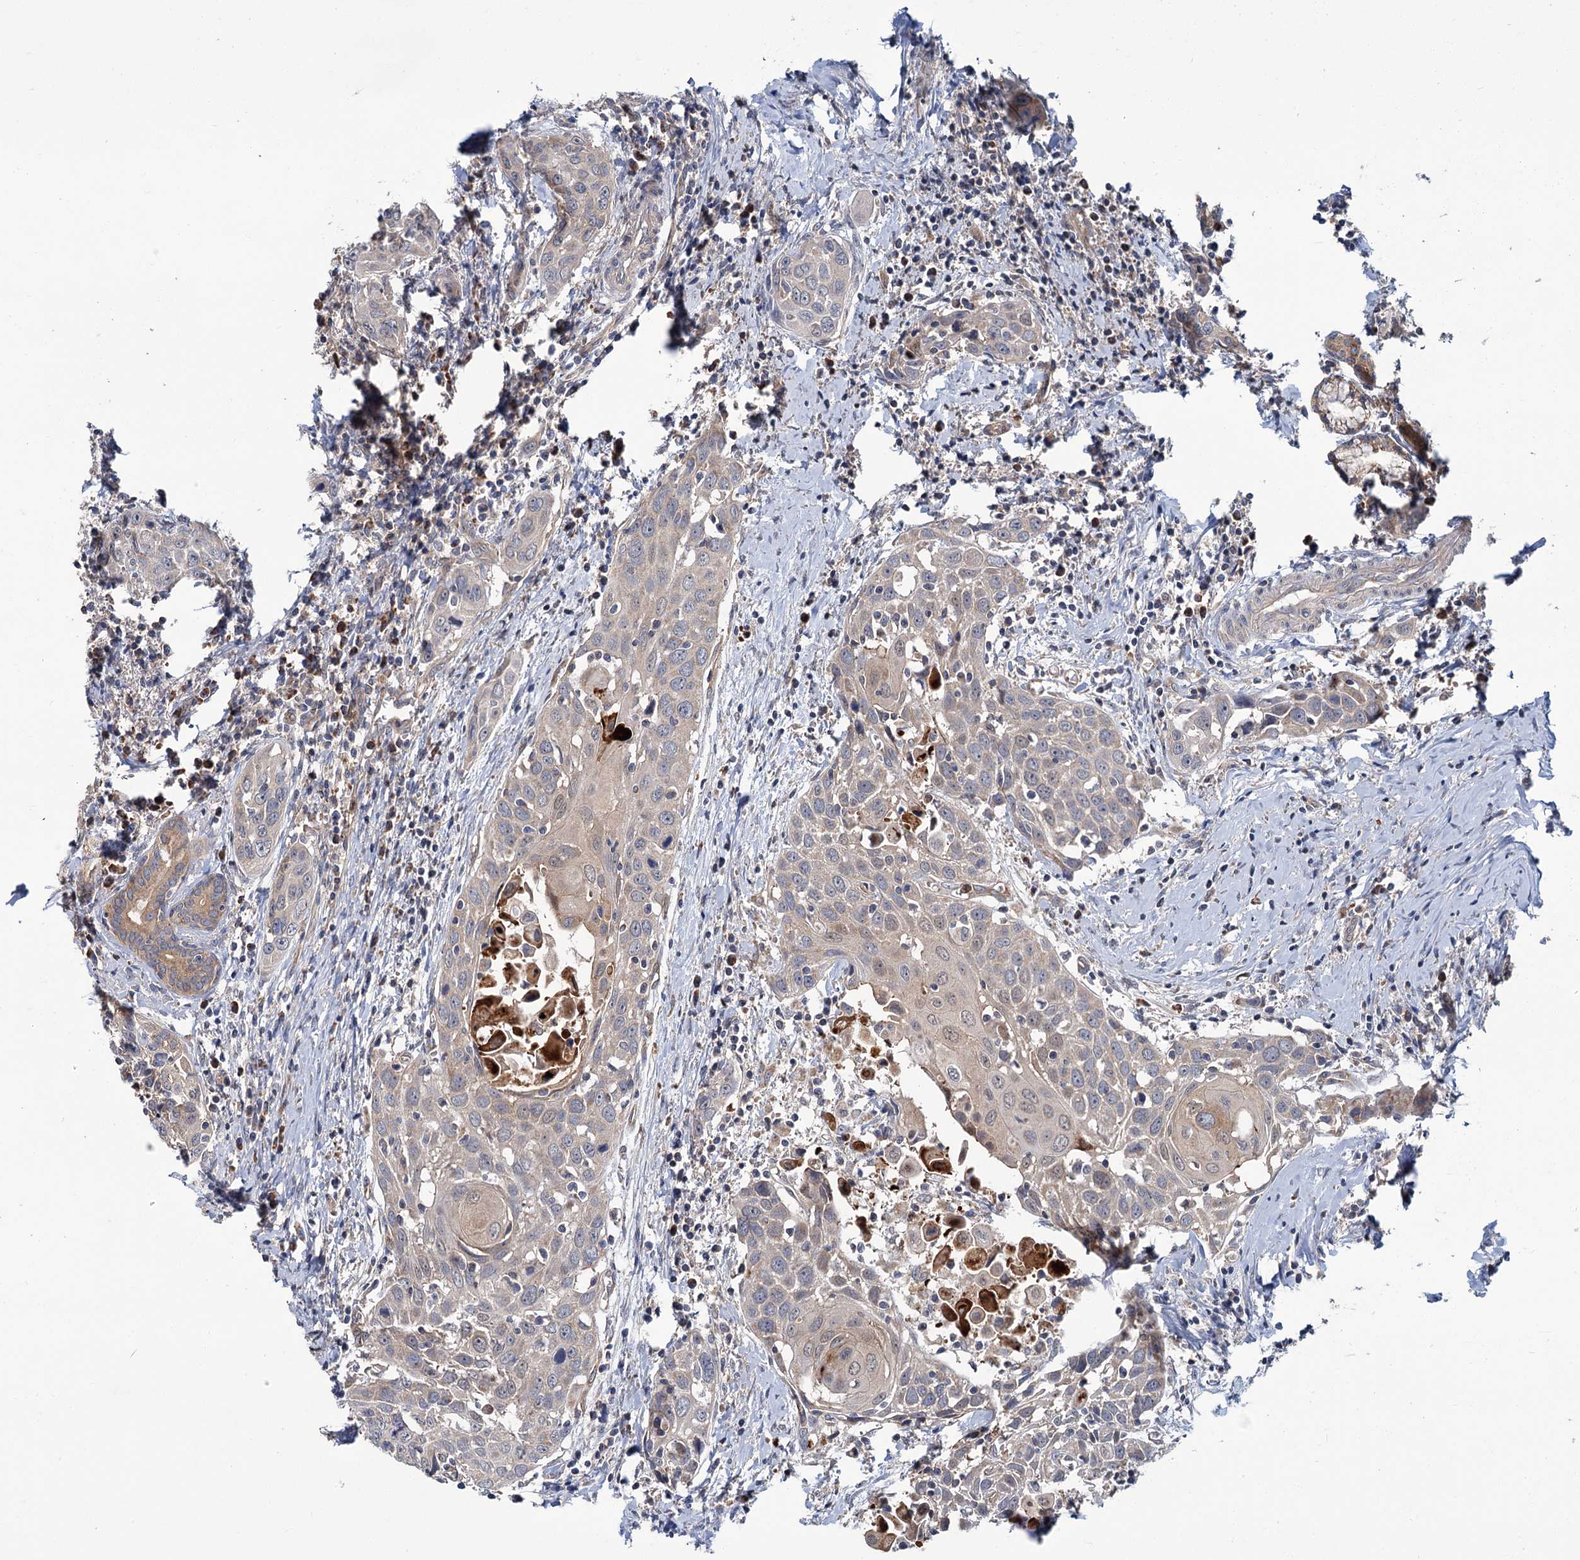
{"staining": {"intensity": "negative", "quantity": "none", "location": "none"}, "tissue": "head and neck cancer", "cell_type": "Tumor cells", "image_type": "cancer", "snomed": [{"axis": "morphology", "description": "Squamous cell carcinoma, NOS"}, {"axis": "topography", "description": "Oral tissue"}, {"axis": "topography", "description": "Head-Neck"}], "caption": "IHC of head and neck cancer (squamous cell carcinoma) reveals no staining in tumor cells.", "gene": "DYNC2H1", "patient": {"sex": "female", "age": 50}}